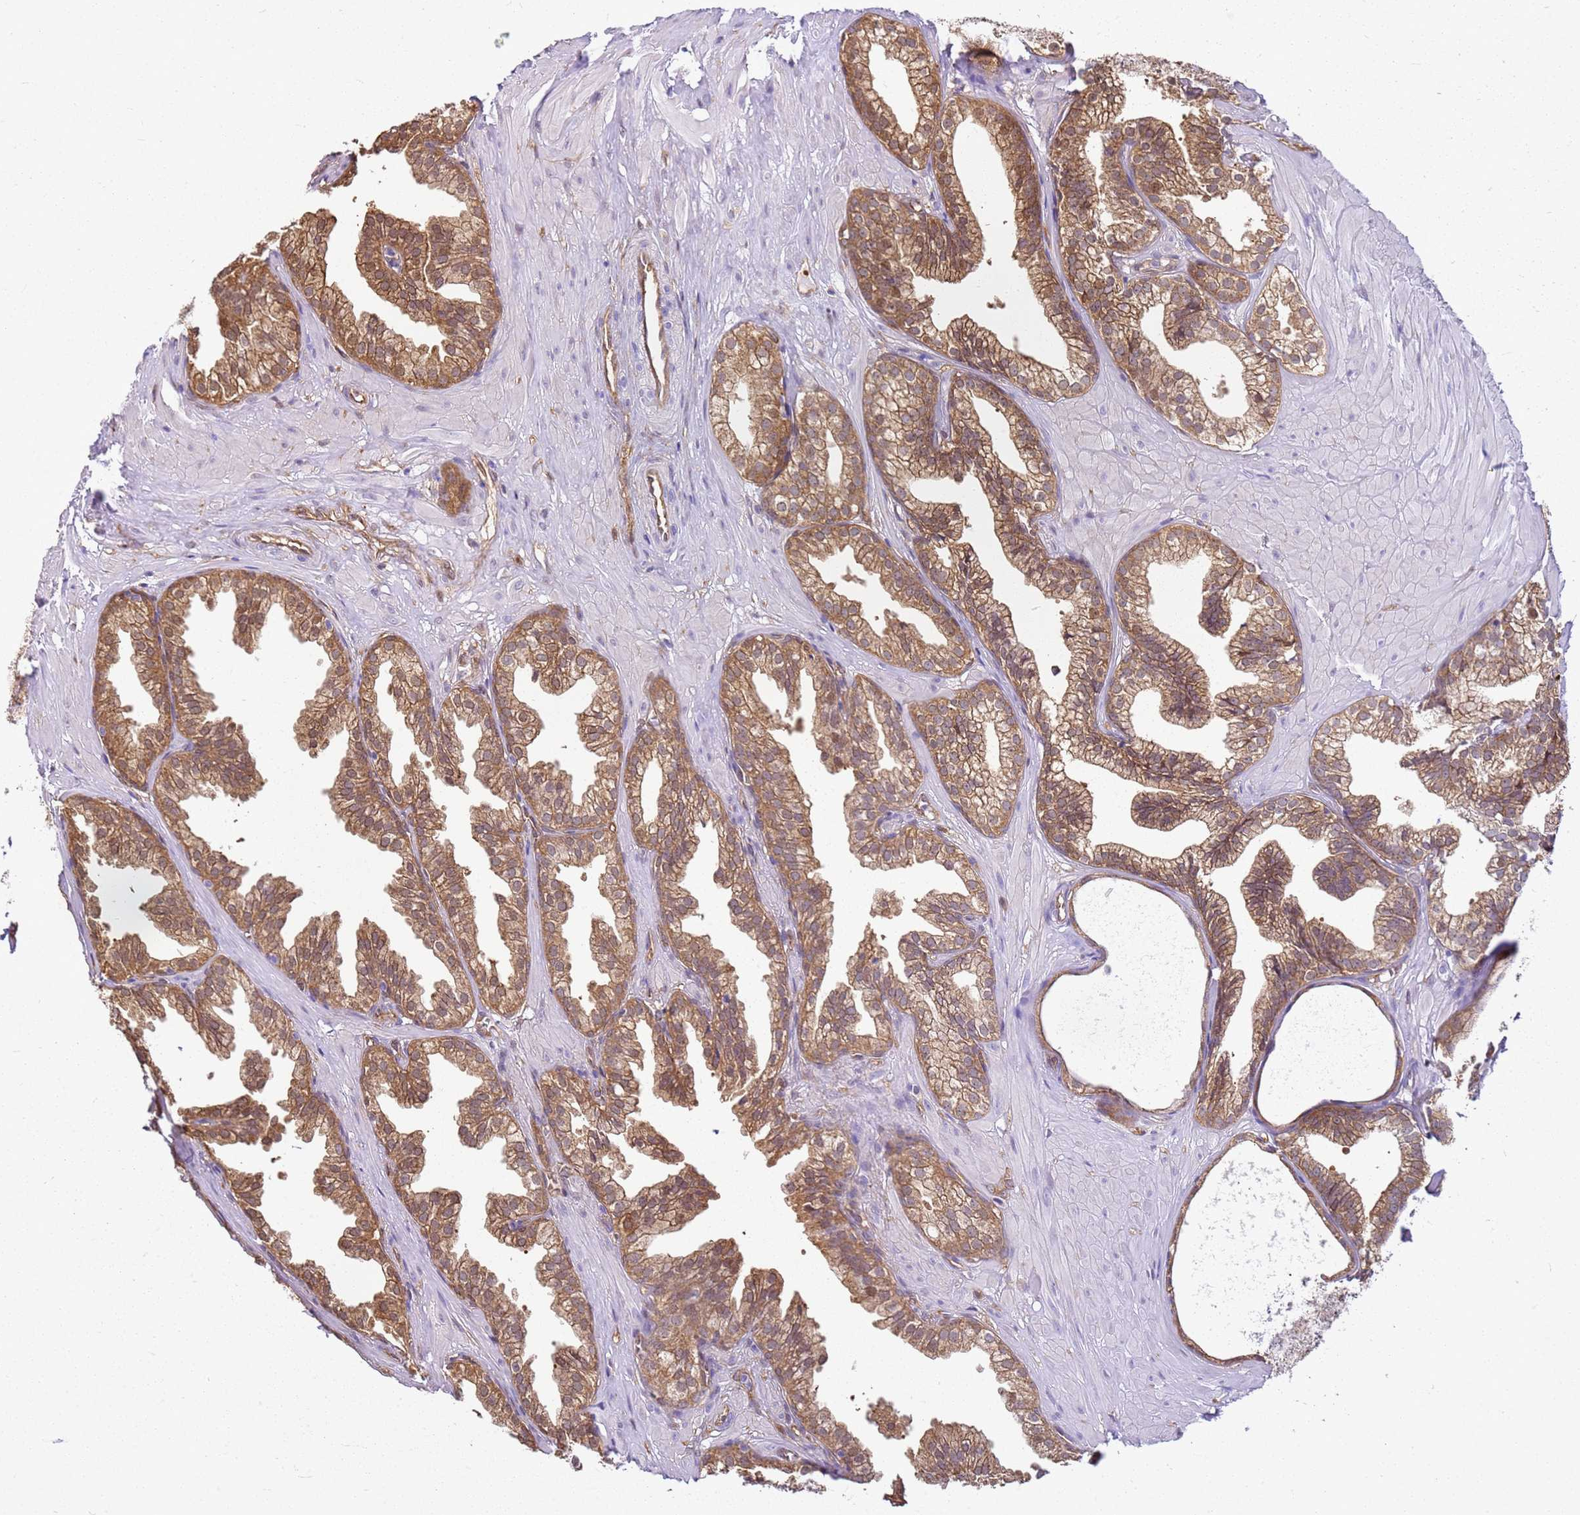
{"staining": {"intensity": "moderate", "quantity": ">75%", "location": "cytoplasmic/membranous"}, "tissue": "prostate", "cell_type": "Glandular cells", "image_type": "normal", "snomed": [{"axis": "morphology", "description": "Normal tissue, NOS"}, {"axis": "topography", "description": "Prostate"}, {"axis": "topography", "description": "Peripheral nerve tissue"}], "caption": "Immunohistochemical staining of benign human prostate shows moderate cytoplasmic/membranous protein positivity in approximately >75% of glandular cells.", "gene": "YWHAE", "patient": {"sex": "male", "age": 55}}